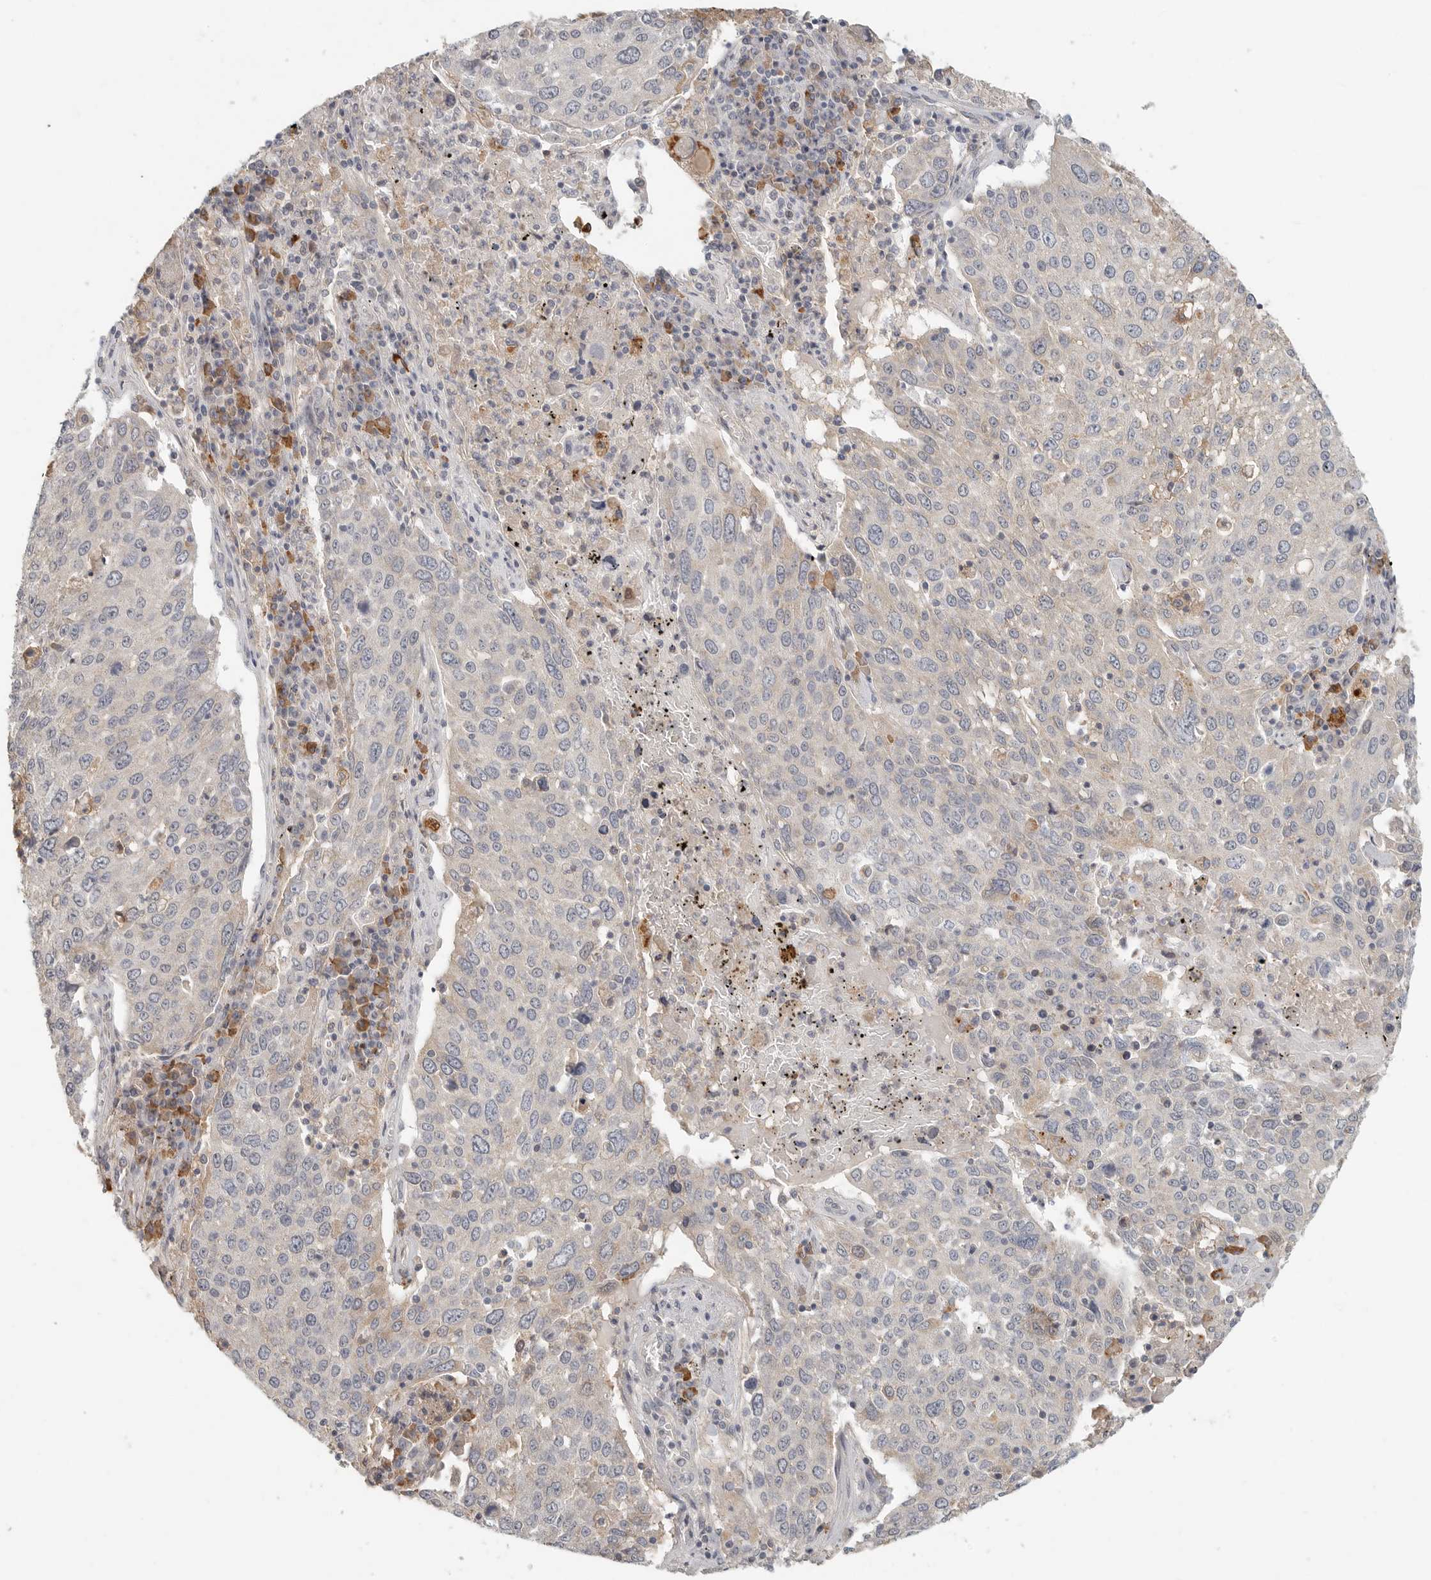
{"staining": {"intensity": "negative", "quantity": "none", "location": "none"}, "tissue": "lung cancer", "cell_type": "Tumor cells", "image_type": "cancer", "snomed": [{"axis": "morphology", "description": "Squamous cell carcinoma, NOS"}, {"axis": "topography", "description": "Lung"}], "caption": "This is a histopathology image of immunohistochemistry (IHC) staining of lung cancer, which shows no expression in tumor cells. (Stains: DAB (3,3'-diaminobenzidine) immunohistochemistry with hematoxylin counter stain, Microscopy: brightfield microscopy at high magnification).", "gene": "SLC25A36", "patient": {"sex": "male", "age": 65}}